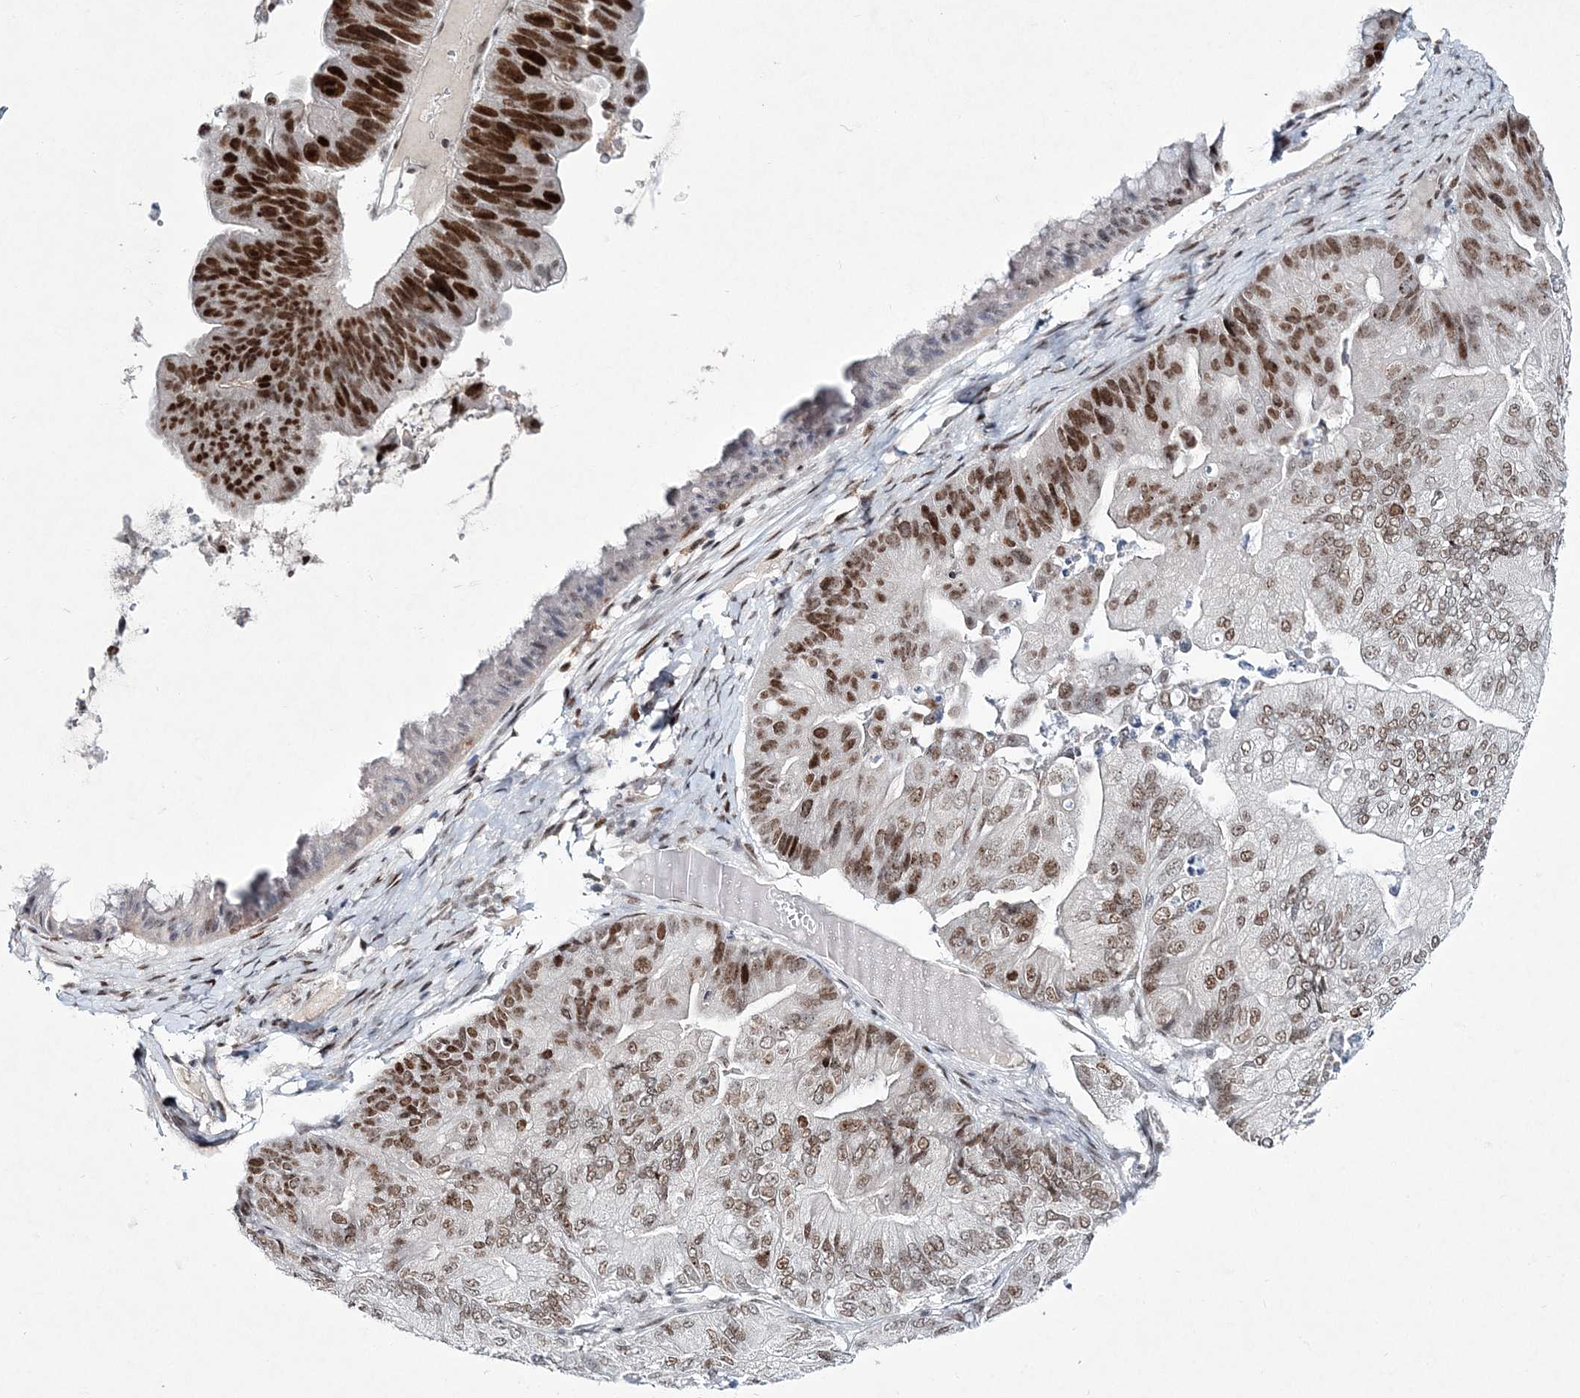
{"staining": {"intensity": "strong", "quantity": "25%-75%", "location": "nuclear"}, "tissue": "ovarian cancer", "cell_type": "Tumor cells", "image_type": "cancer", "snomed": [{"axis": "morphology", "description": "Cystadenocarcinoma, mucinous, NOS"}, {"axis": "topography", "description": "Ovary"}], "caption": "IHC of human ovarian mucinous cystadenocarcinoma reveals high levels of strong nuclear expression in approximately 25%-75% of tumor cells. Using DAB (brown) and hematoxylin (blue) stains, captured at high magnification using brightfield microscopy.", "gene": "LRRFIP2", "patient": {"sex": "female", "age": 61}}